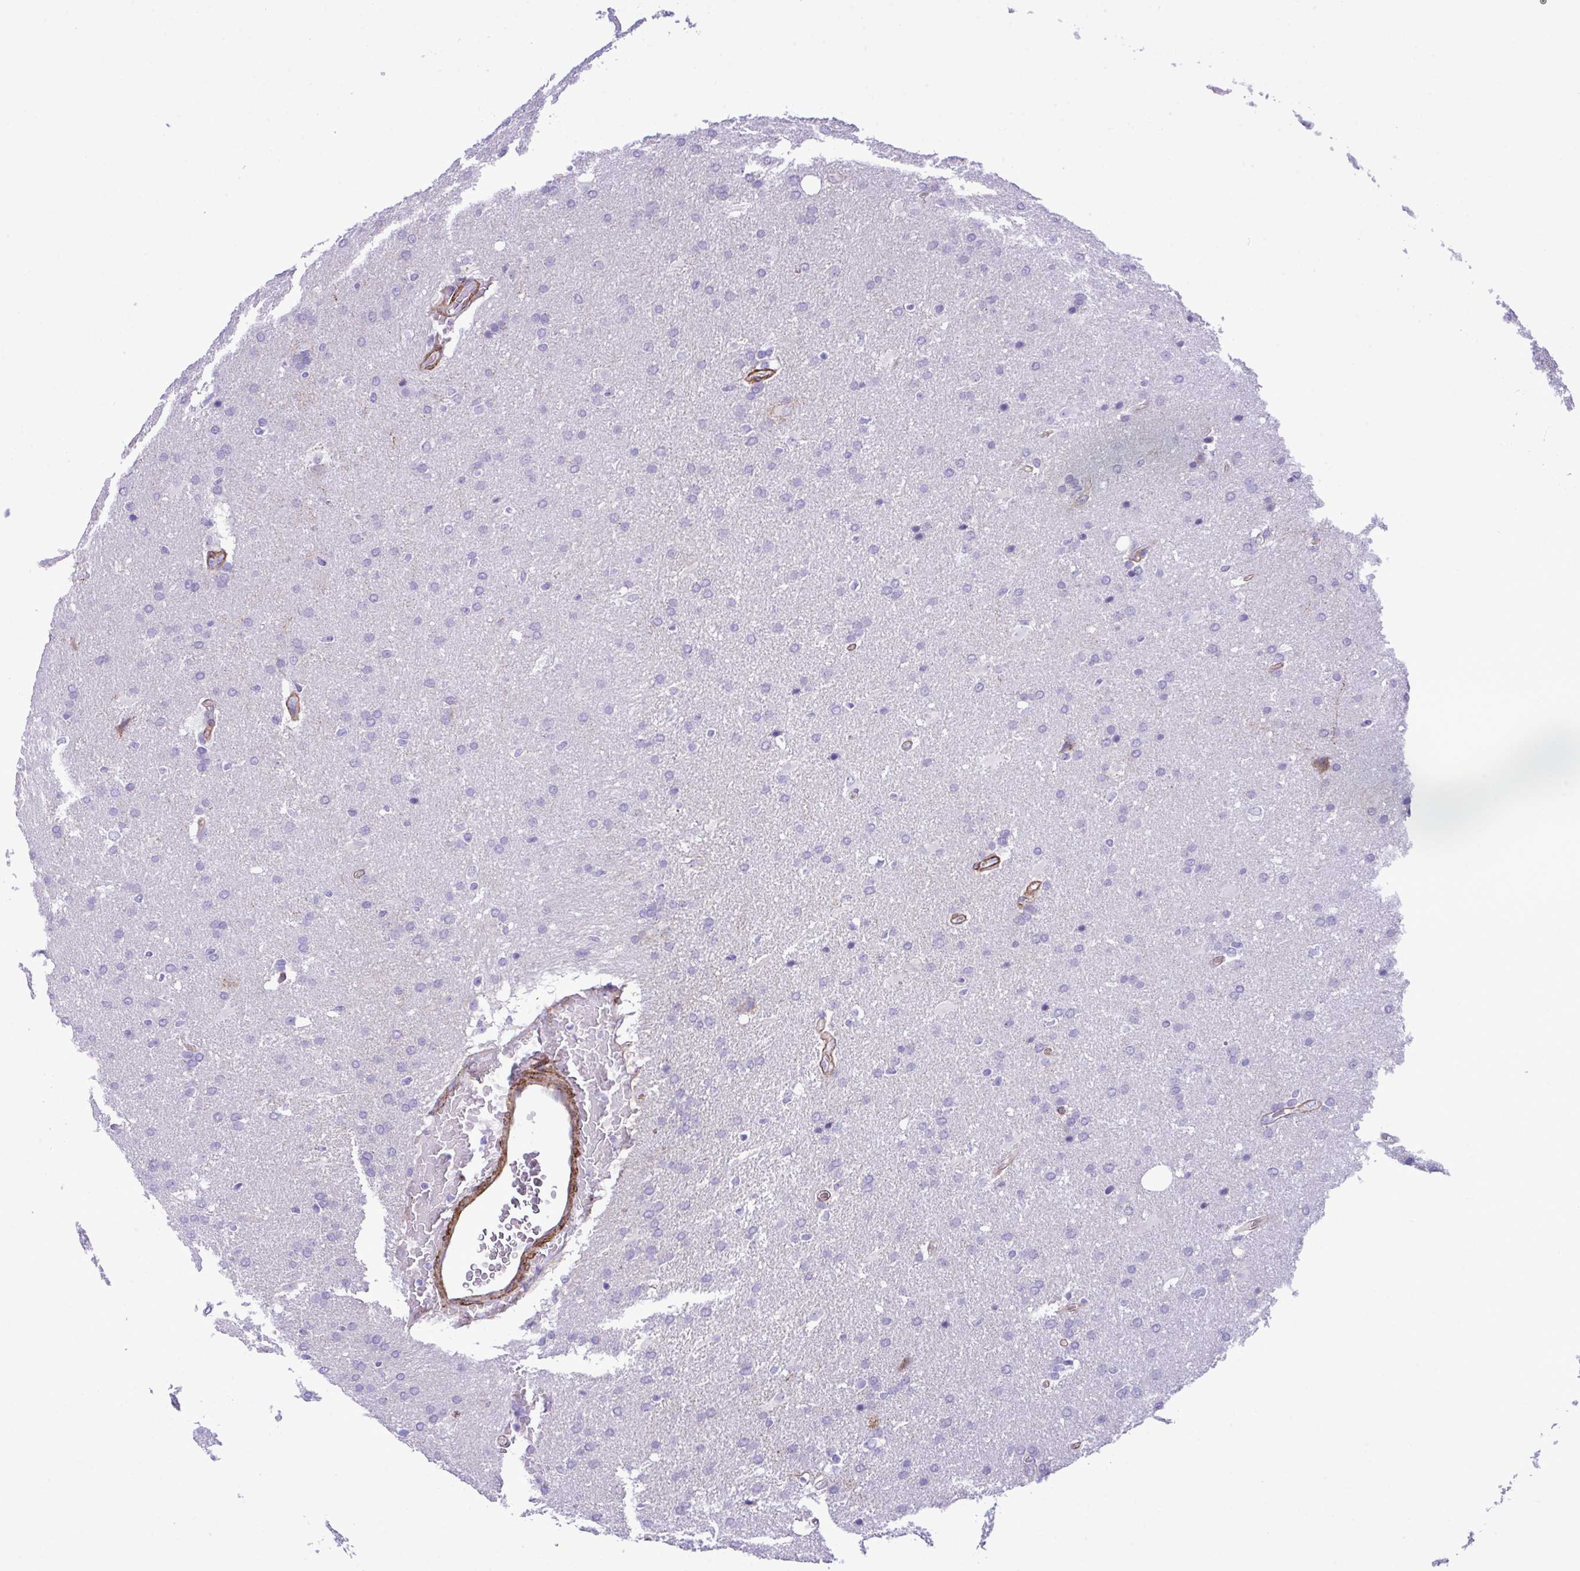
{"staining": {"intensity": "negative", "quantity": "none", "location": "none"}, "tissue": "glioma", "cell_type": "Tumor cells", "image_type": "cancer", "snomed": [{"axis": "morphology", "description": "Glioma, malignant, High grade"}, {"axis": "topography", "description": "Brain"}], "caption": "This is an immunohistochemistry histopathology image of human glioma. There is no staining in tumor cells.", "gene": "SYNPO2L", "patient": {"sex": "male", "age": 56}}